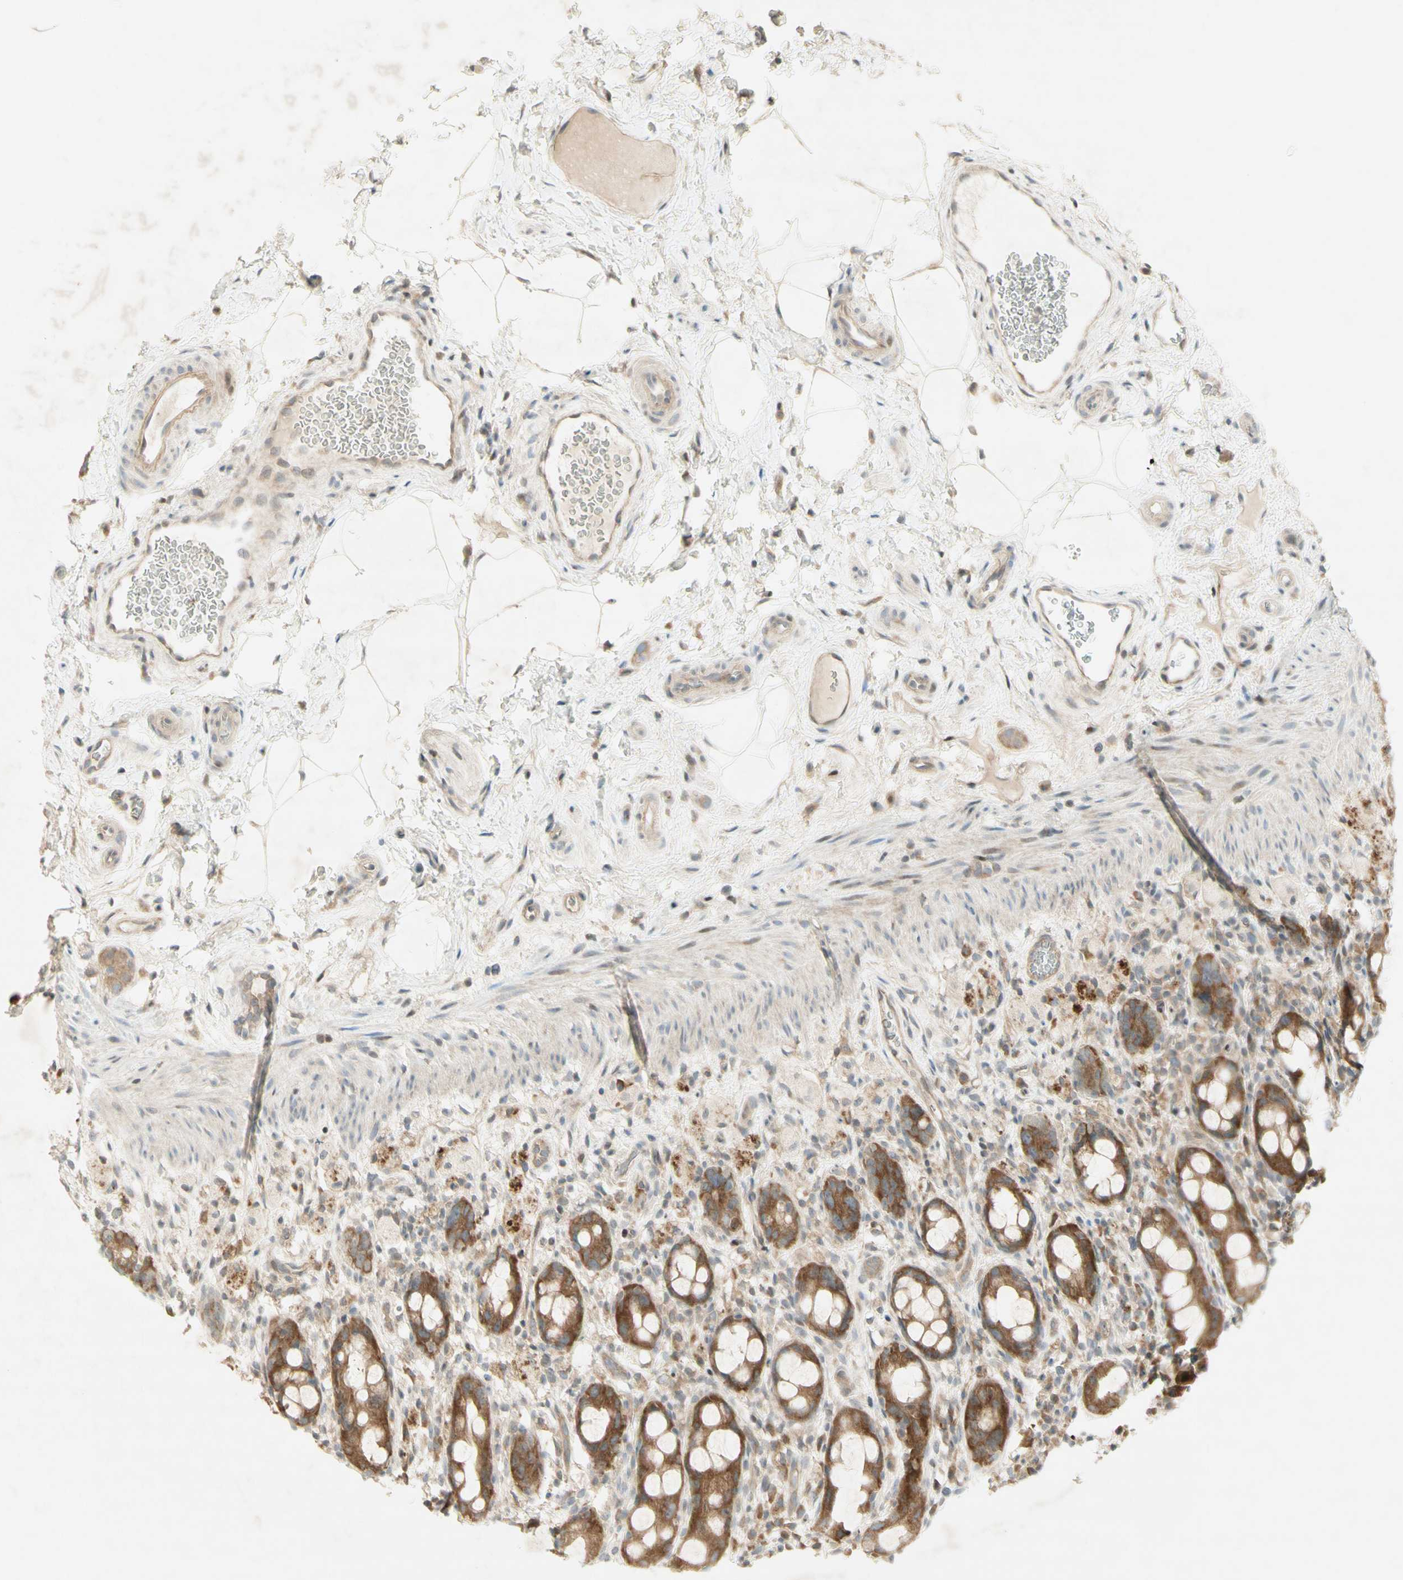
{"staining": {"intensity": "moderate", "quantity": ">75%", "location": "cytoplasmic/membranous"}, "tissue": "rectum", "cell_type": "Glandular cells", "image_type": "normal", "snomed": [{"axis": "morphology", "description": "Normal tissue, NOS"}, {"axis": "topography", "description": "Rectum"}], "caption": "IHC (DAB (3,3'-diaminobenzidine)) staining of normal rectum displays moderate cytoplasmic/membranous protein expression in approximately >75% of glandular cells.", "gene": "ETF1", "patient": {"sex": "male", "age": 44}}